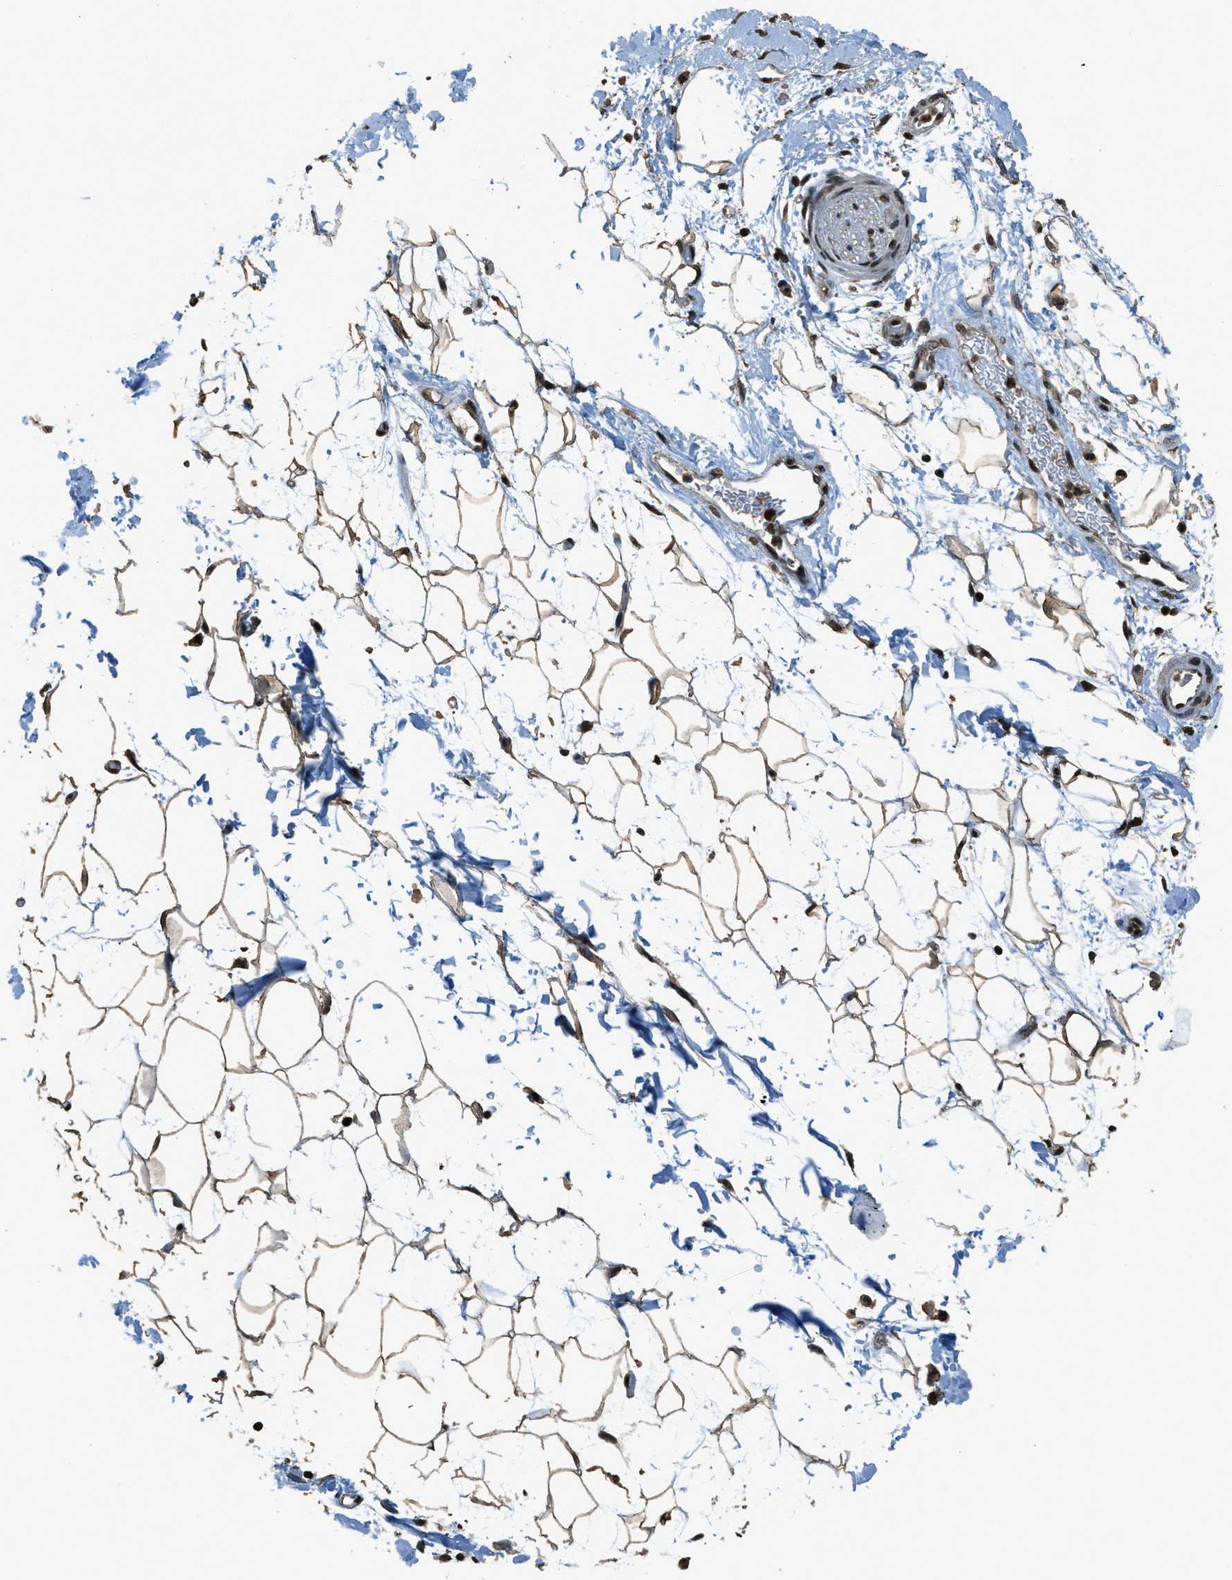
{"staining": {"intensity": "moderate", "quantity": ">75%", "location": "cytoplasmic/membranous,nuclear"}, "tissue": "adipose tissue", "cell_type": "Adipocytes", "image_type": "normal", "snomed": [{"axis": "morphology", "description": "Normal tissue, NOS"}, {"axis": "topography", "description": "Soft tissue"}], "caption": "Protein expression analysis of unremarkable adipose tissue displays moderate cytoplasmic/membranous,nuclear staining in about >75% of adipocytes.", "gene": "MYB", "patient": {"sex": "male", "age": 72}}